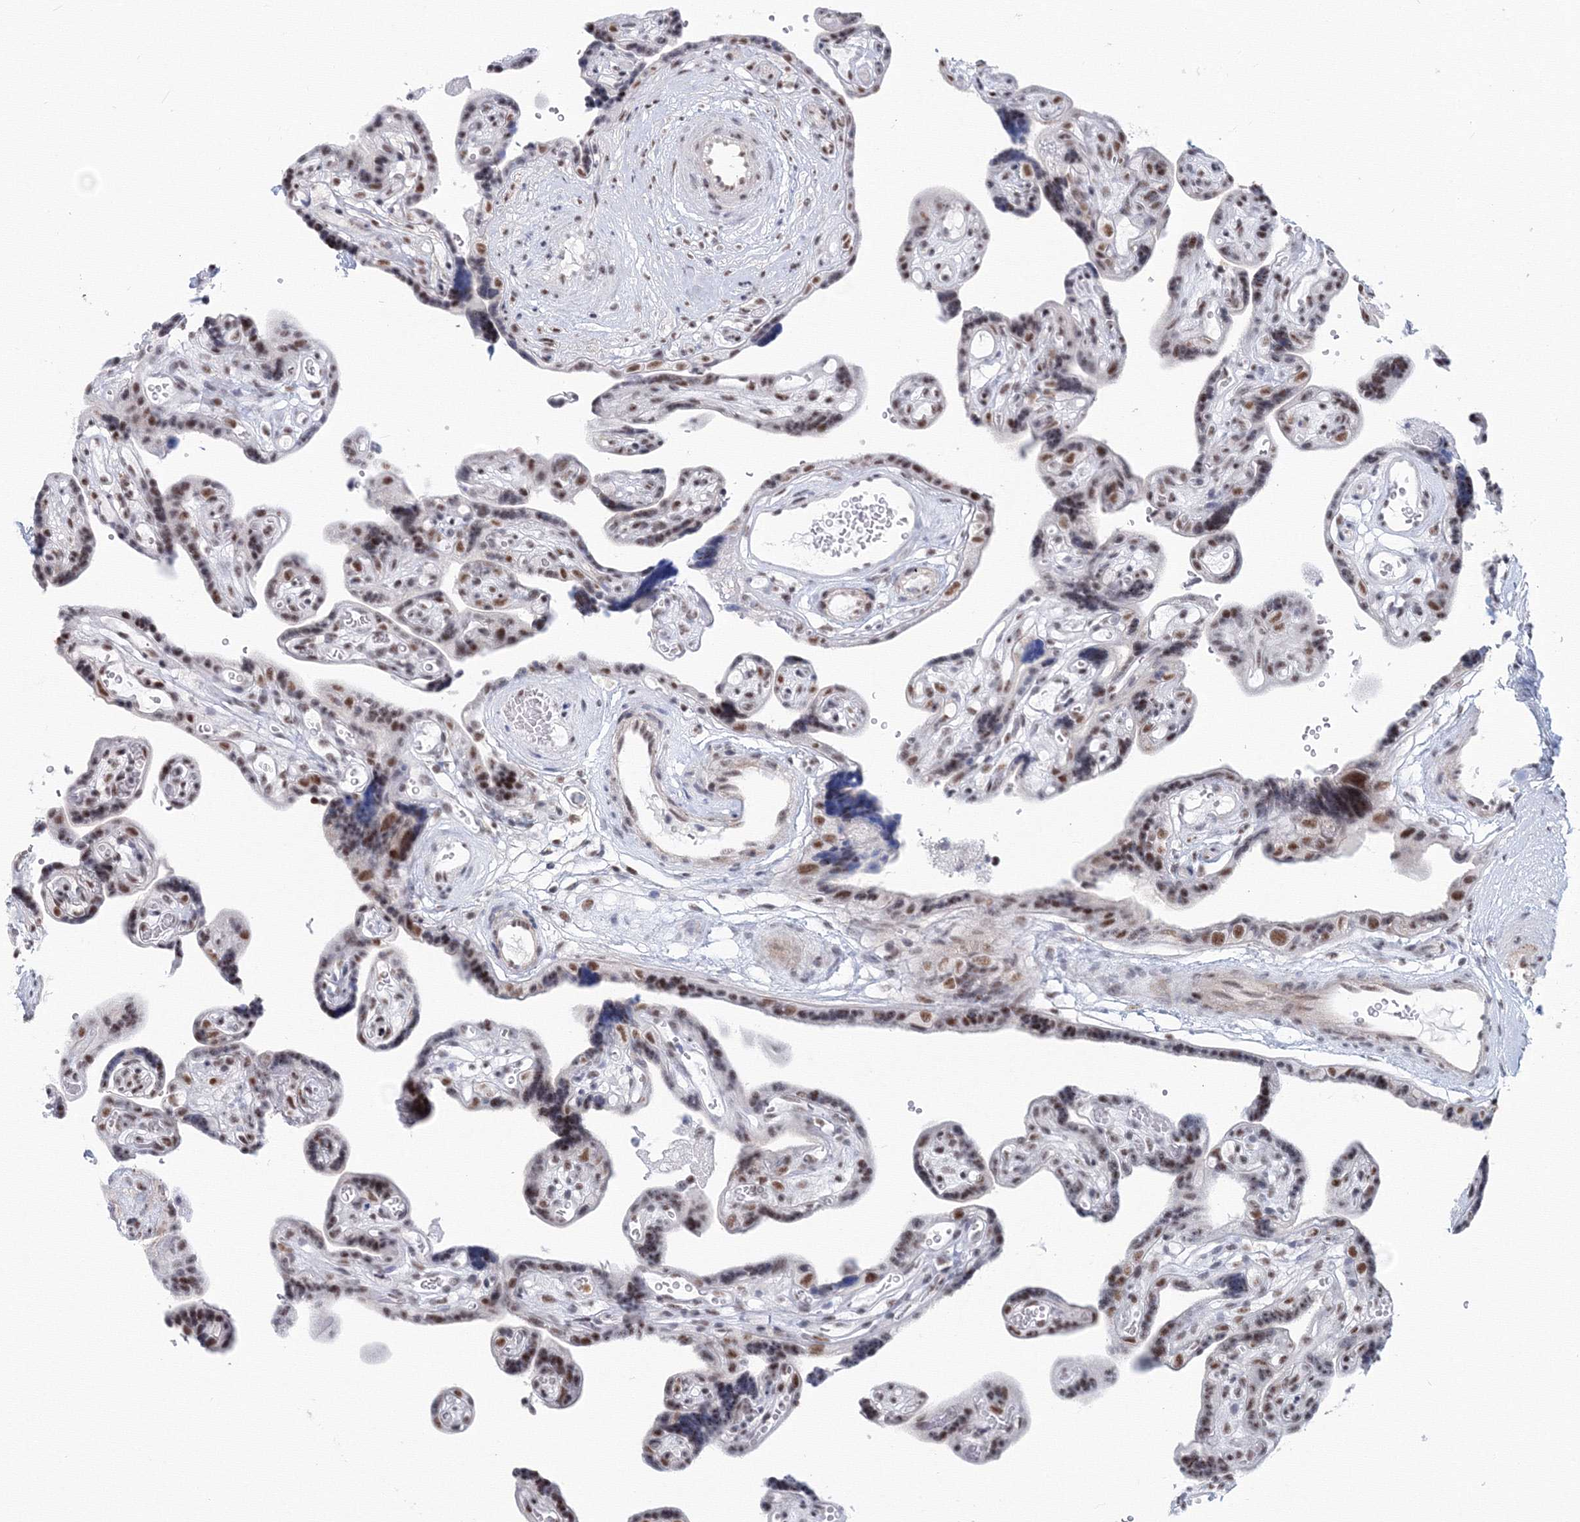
{"staining": {"intensity": "strong", "quantity": ">75%", "location": "nuclear"}, "tissue": "placenta", "cell_type": "Decidual cells", "image_type": "normal", "snomed": [{"axis": "morphology", "description": "Normal tissue, NOS"}, {"axis": "topography", "description": "Placenta"}], "caption": "Immunohistochemical staining of unremarkable human placenta reveals strong nuclear protein expression in approximately >75% of decidual cells.", "gene": "SF3B6", "patient": {"sex": "female", "age": 30}}